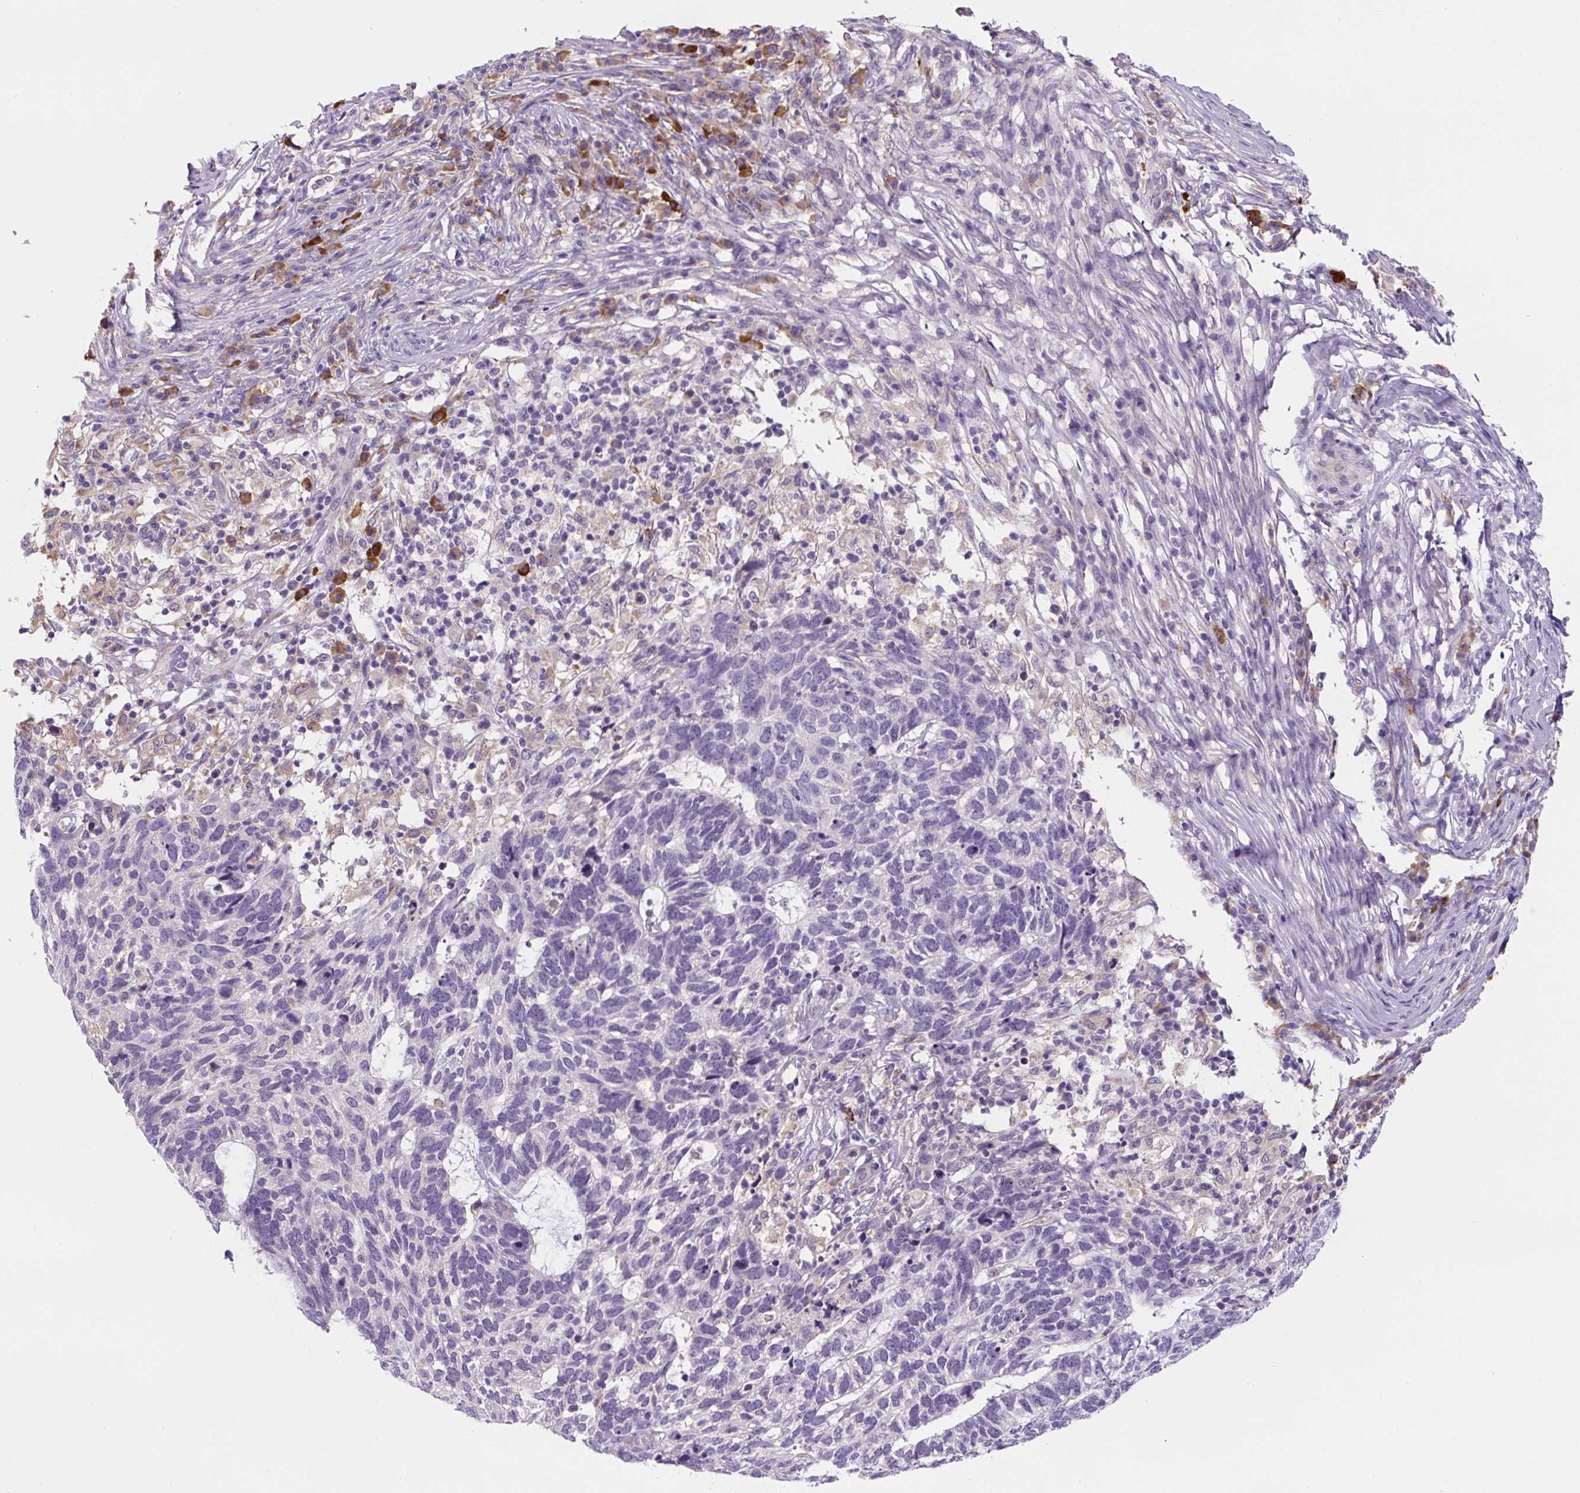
{"staining": {"intensity": "negative", "quantity": "none", "location": "none"}, "tissue": "skin cancer", "cell_type": "Tumor cells", "image_type": "cancer", "snomed": [{"axis": "morphology", "description": "Basal cell carcinoma"}, {"axis": "topography", "description": "Skin"}], "caption": "The micrograph shows no staining of tumor cells in skin cancer (basal cell carcinoma).", "gene": "FZD5", "patient": {"sex": "female", "age": 65}}